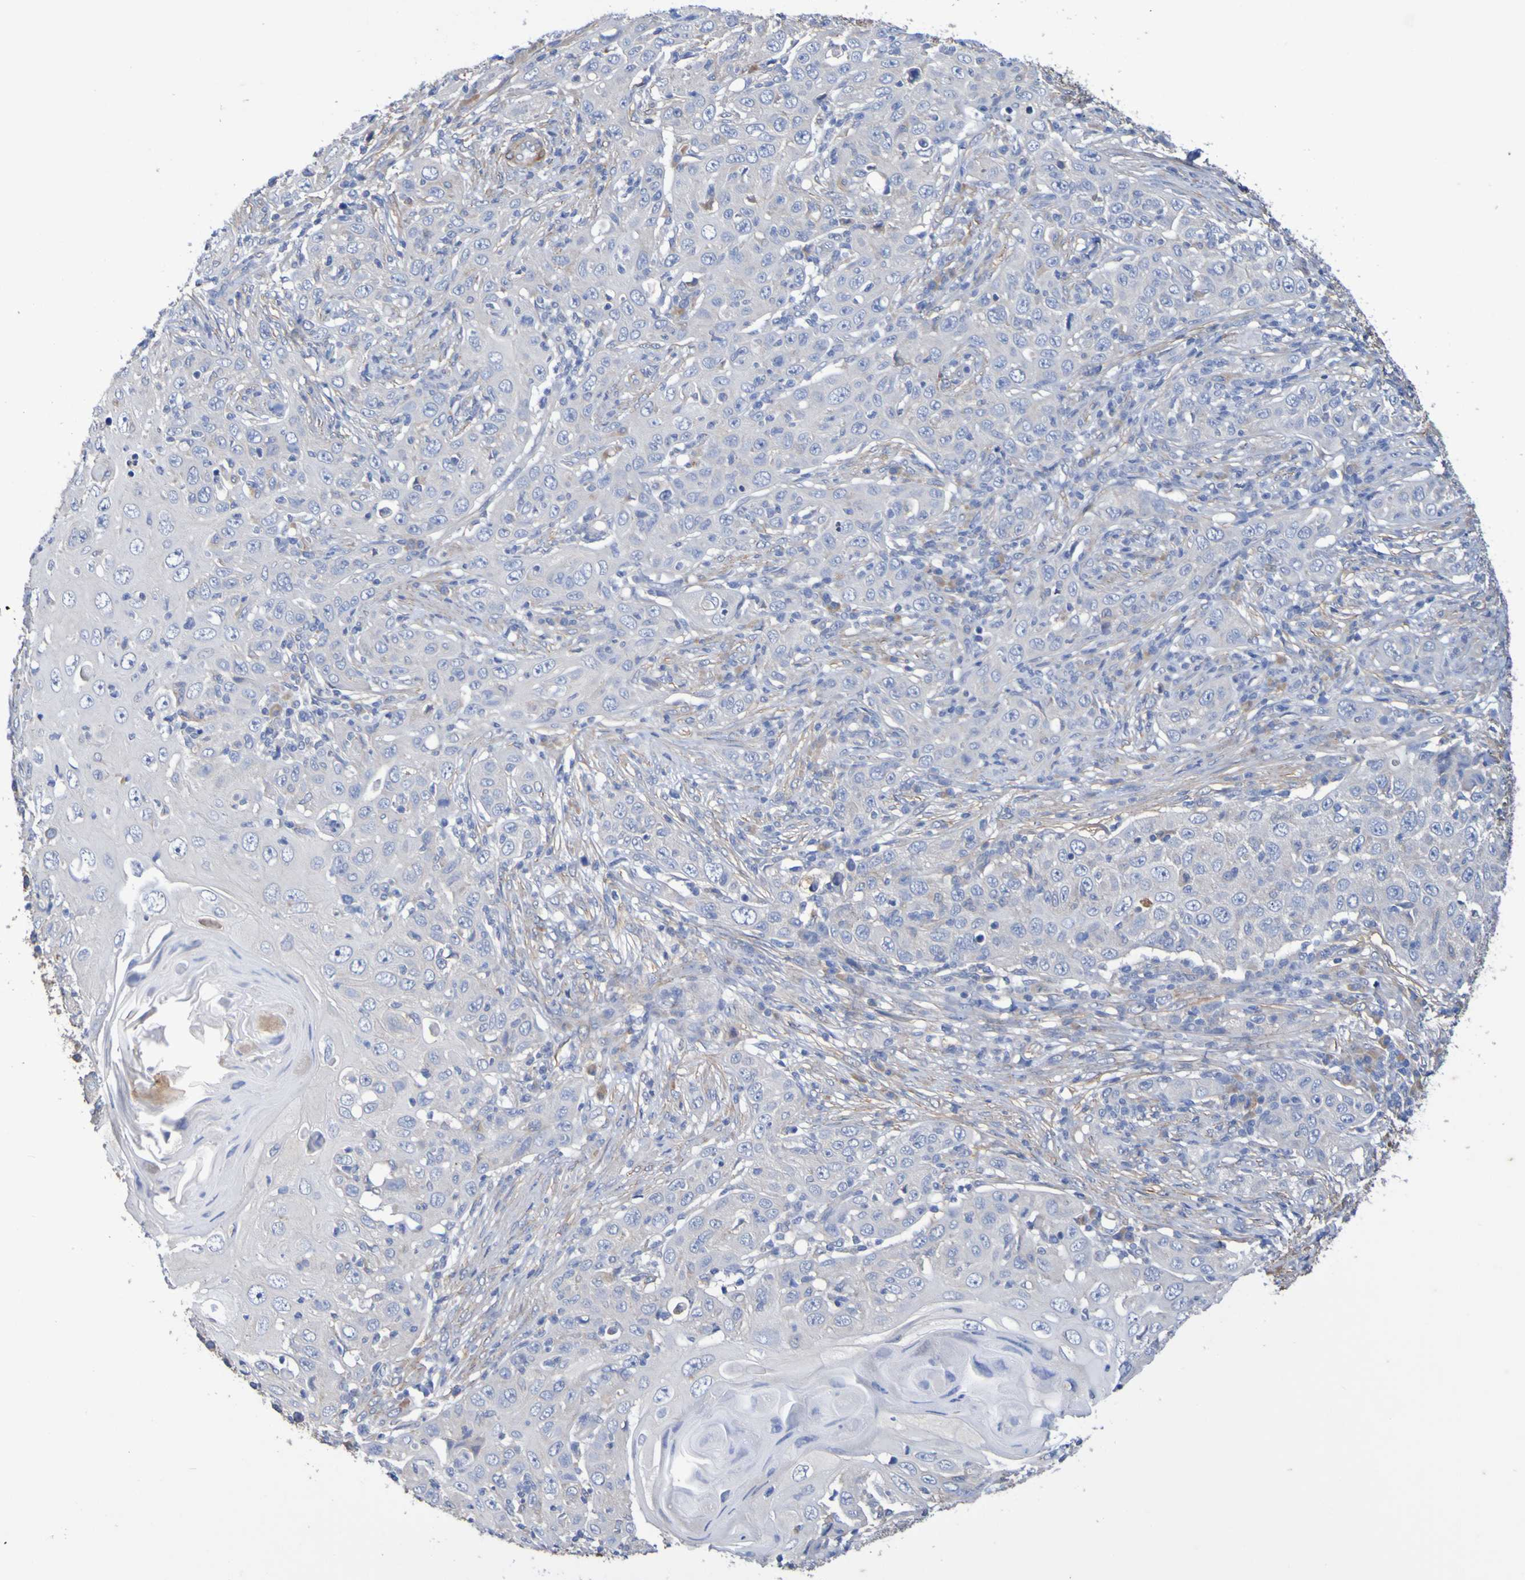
{"staining": {"intensity": "negative", "quantity": "none", "location": "none"}, "tissue": "skin cancer", "cell_type": "Tumor cells", "image_type": "cancer", "snomed": [{"axis": "morphology", "description": "Squamous cell carcinoma, NOS"}, {"axis": "topography", "description": "Skin"}], "caption": "High power microscopy photomicrograph of an immunohistochemistry (IHC) histopathology image of skin cancer (squamous cell carcinoma), revealing no significant positivity in tumor cells.", "gene": "SRPRB", "patient": {"sex": "female", "age": 88}}